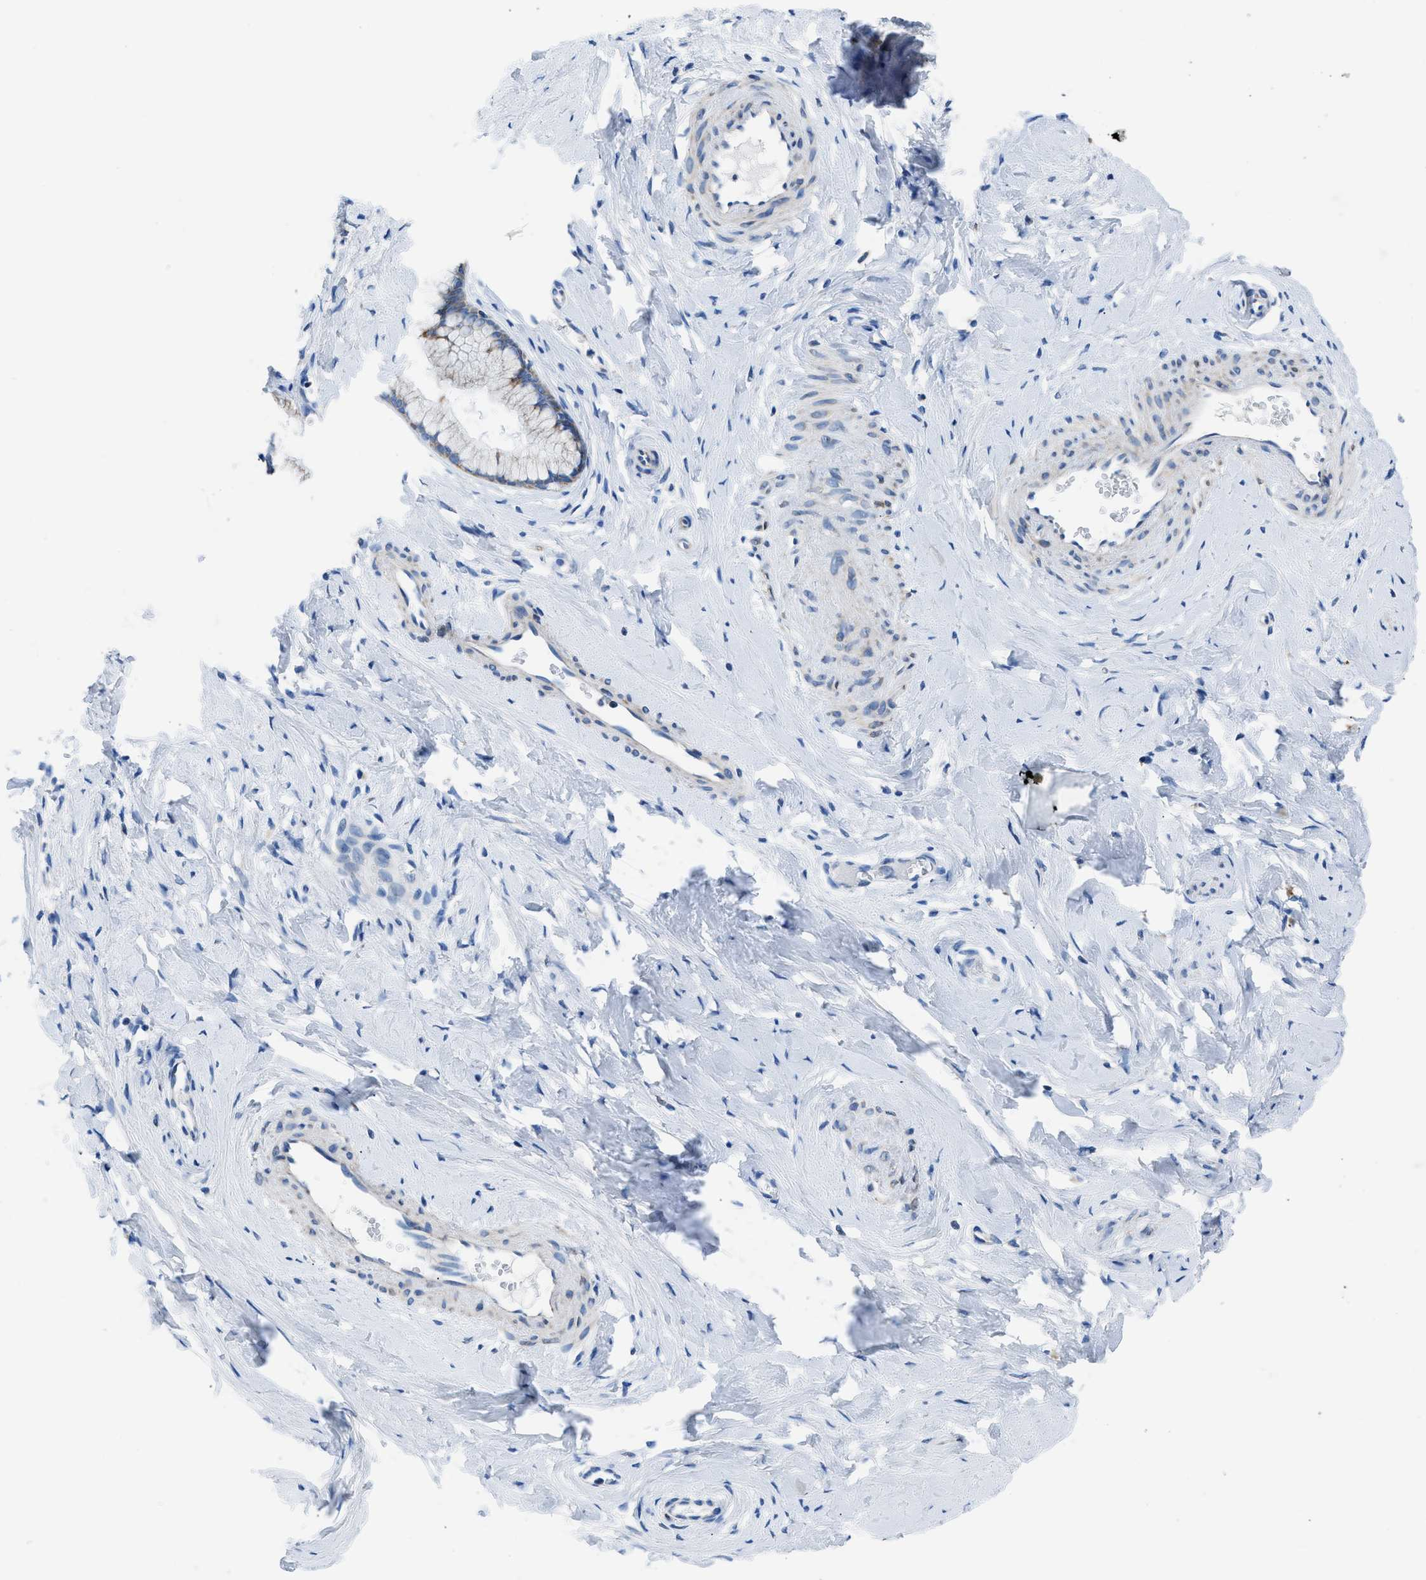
{"staining": {"intensity": "weak", "quantity": "<25%", "location": "cytoplasmic/membranous"}, "tissue": "cervix", "cell_type": "Glandular cells", "image_type": "normal", "snomed": [{"axis": "morphology", "description": "Normal tissue, NOS"}, {"axis": "topography", "description": "Cervix"}], "caption": "The image exhibits no staining of glandular cells in benign cervix. (DAB (3,3'-diaminobenzidine) IHC, high magnification).", "gene": "ZDHHC3", "patient": {"sex": "female", "age": 65}}